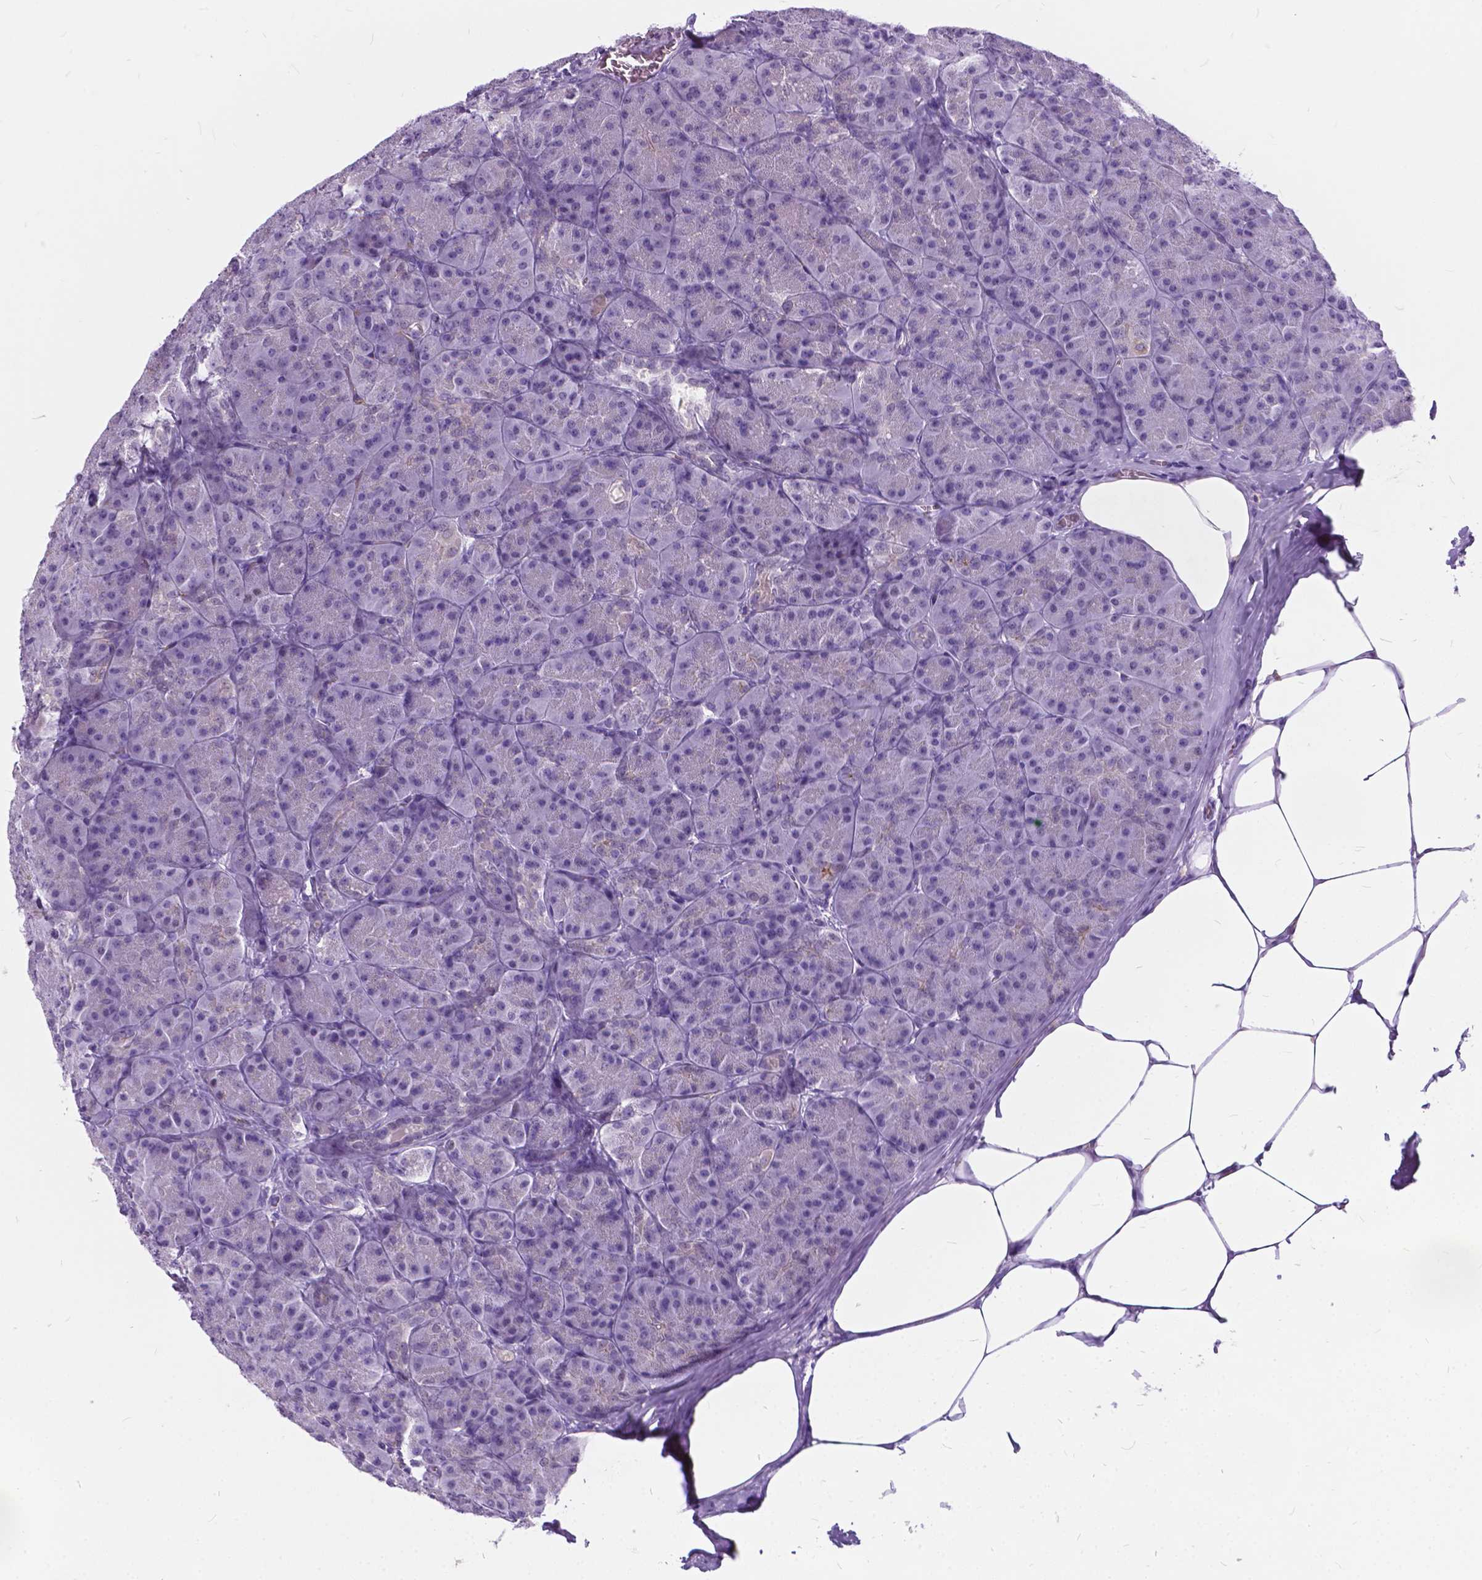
{"staining": {"intensity": "negative", "quantity": "none", "location": "none"}, "tissue": "pancreas", "cell_type": "Exocrine glandular cells", "image_type": "normal", "snomed": [{"axis": "morphology", "description": "Normal tissue, NOS"}, {"axis": "topography", "description": "Pancreas"}], "caption": "High magnification brightfield microscopy of normal pancreas stained with DAB (brown) and counterstained with hematoxylin (blue): exocrine glandular cells show no significant staining.", "gene": "BSND", "patient": {"sex": "male", "age": 57}}